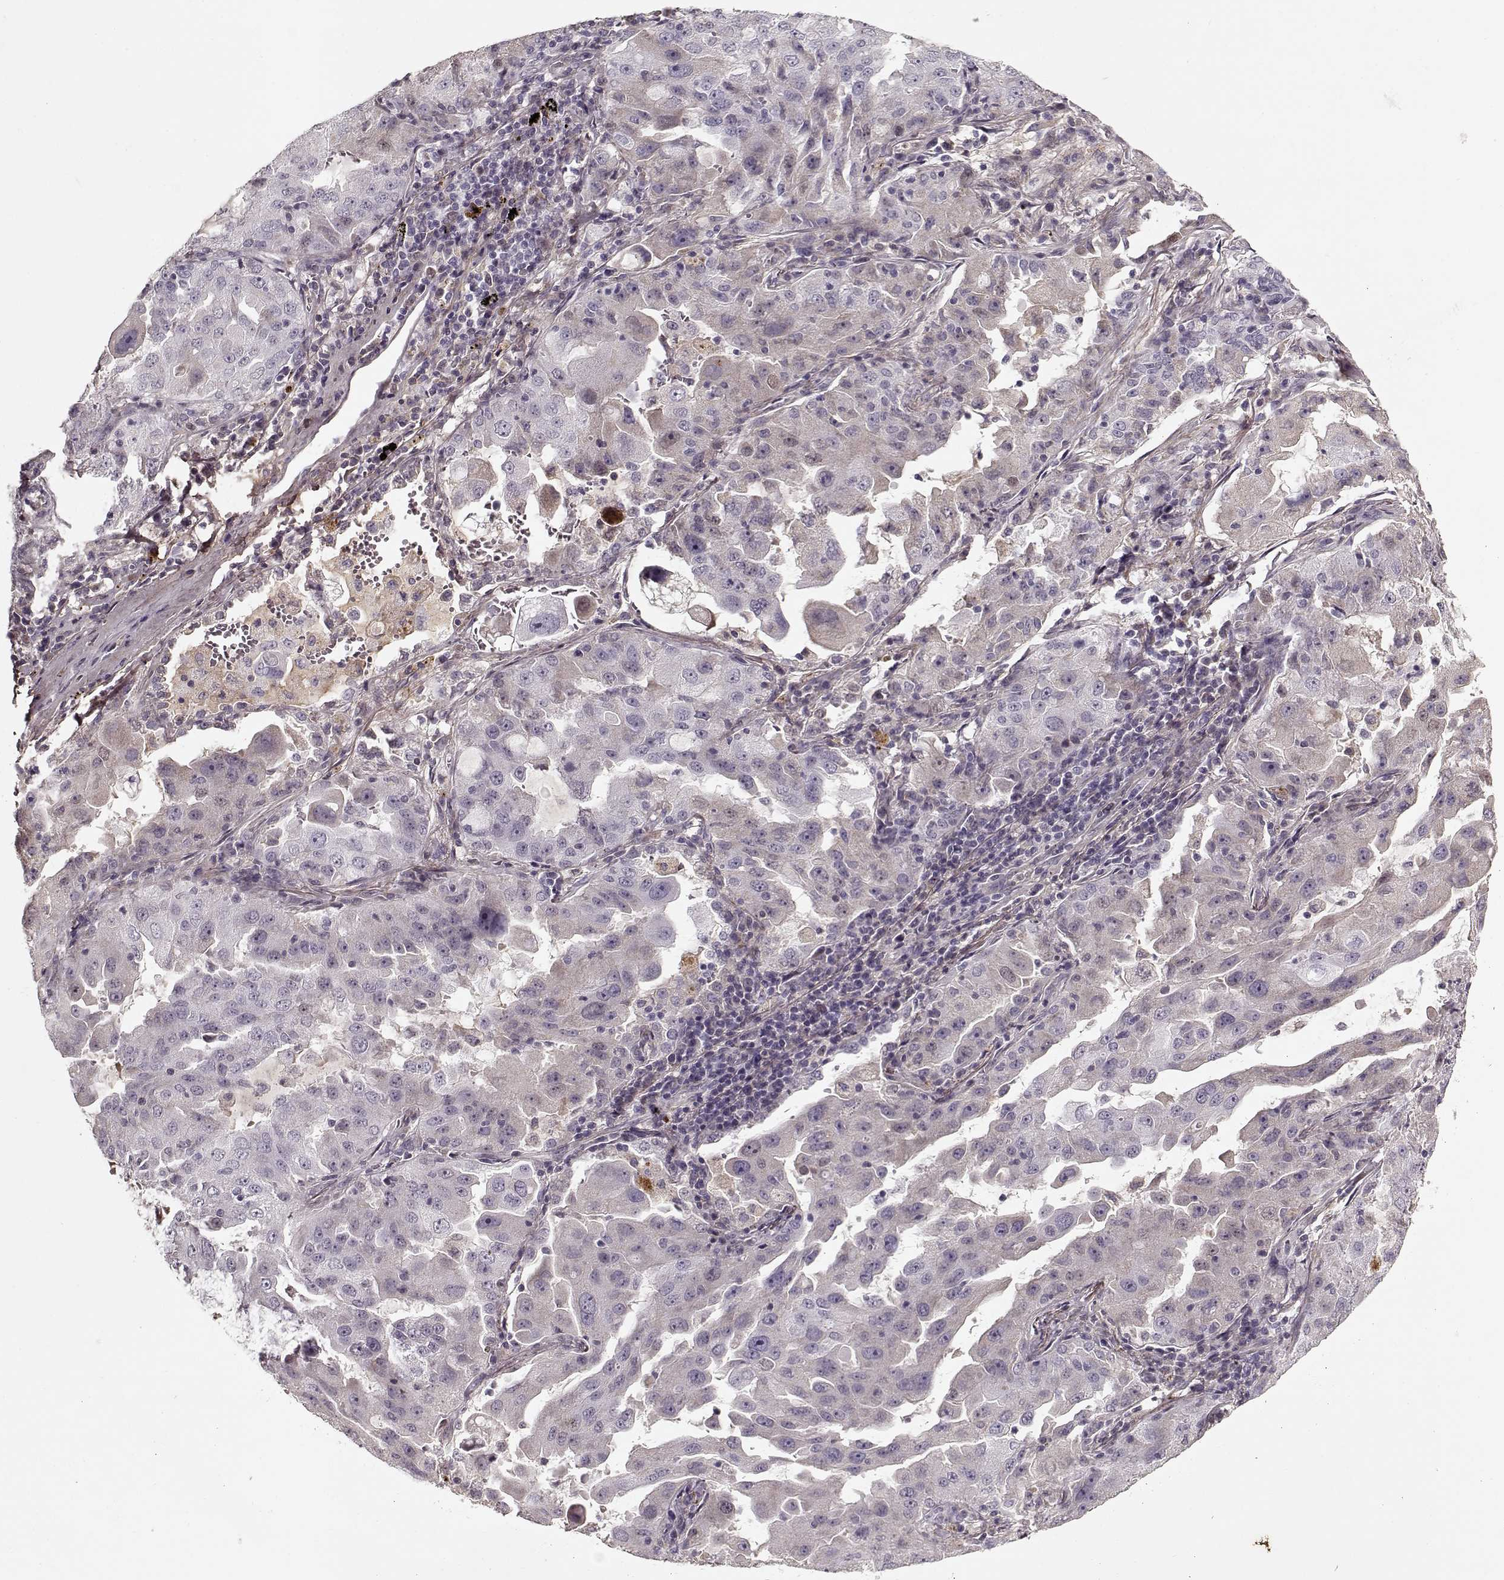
{"staining": {"intensity": "weak", "quantity": "<25%", "location": "cytoplasmic/membranous"}, "tissue": "lung cancer", "cell_type": "Tumor cells", "image_type": "cancer", "snomed": [{"axis": "morphology", "description": "Adenocarcinoma, NOS"}, {"axis": "topography", "description": "Lung"}], "caption": "Immunohistochemical staining of lung adenocarcinoma shows no significant positivity in tumor cells. The staining is performed using DAB brown chromogen with nuclei counter-stained in using hematoxylin.", "gene": "LUM", "patient": {"sex": "female", "age": 61}}